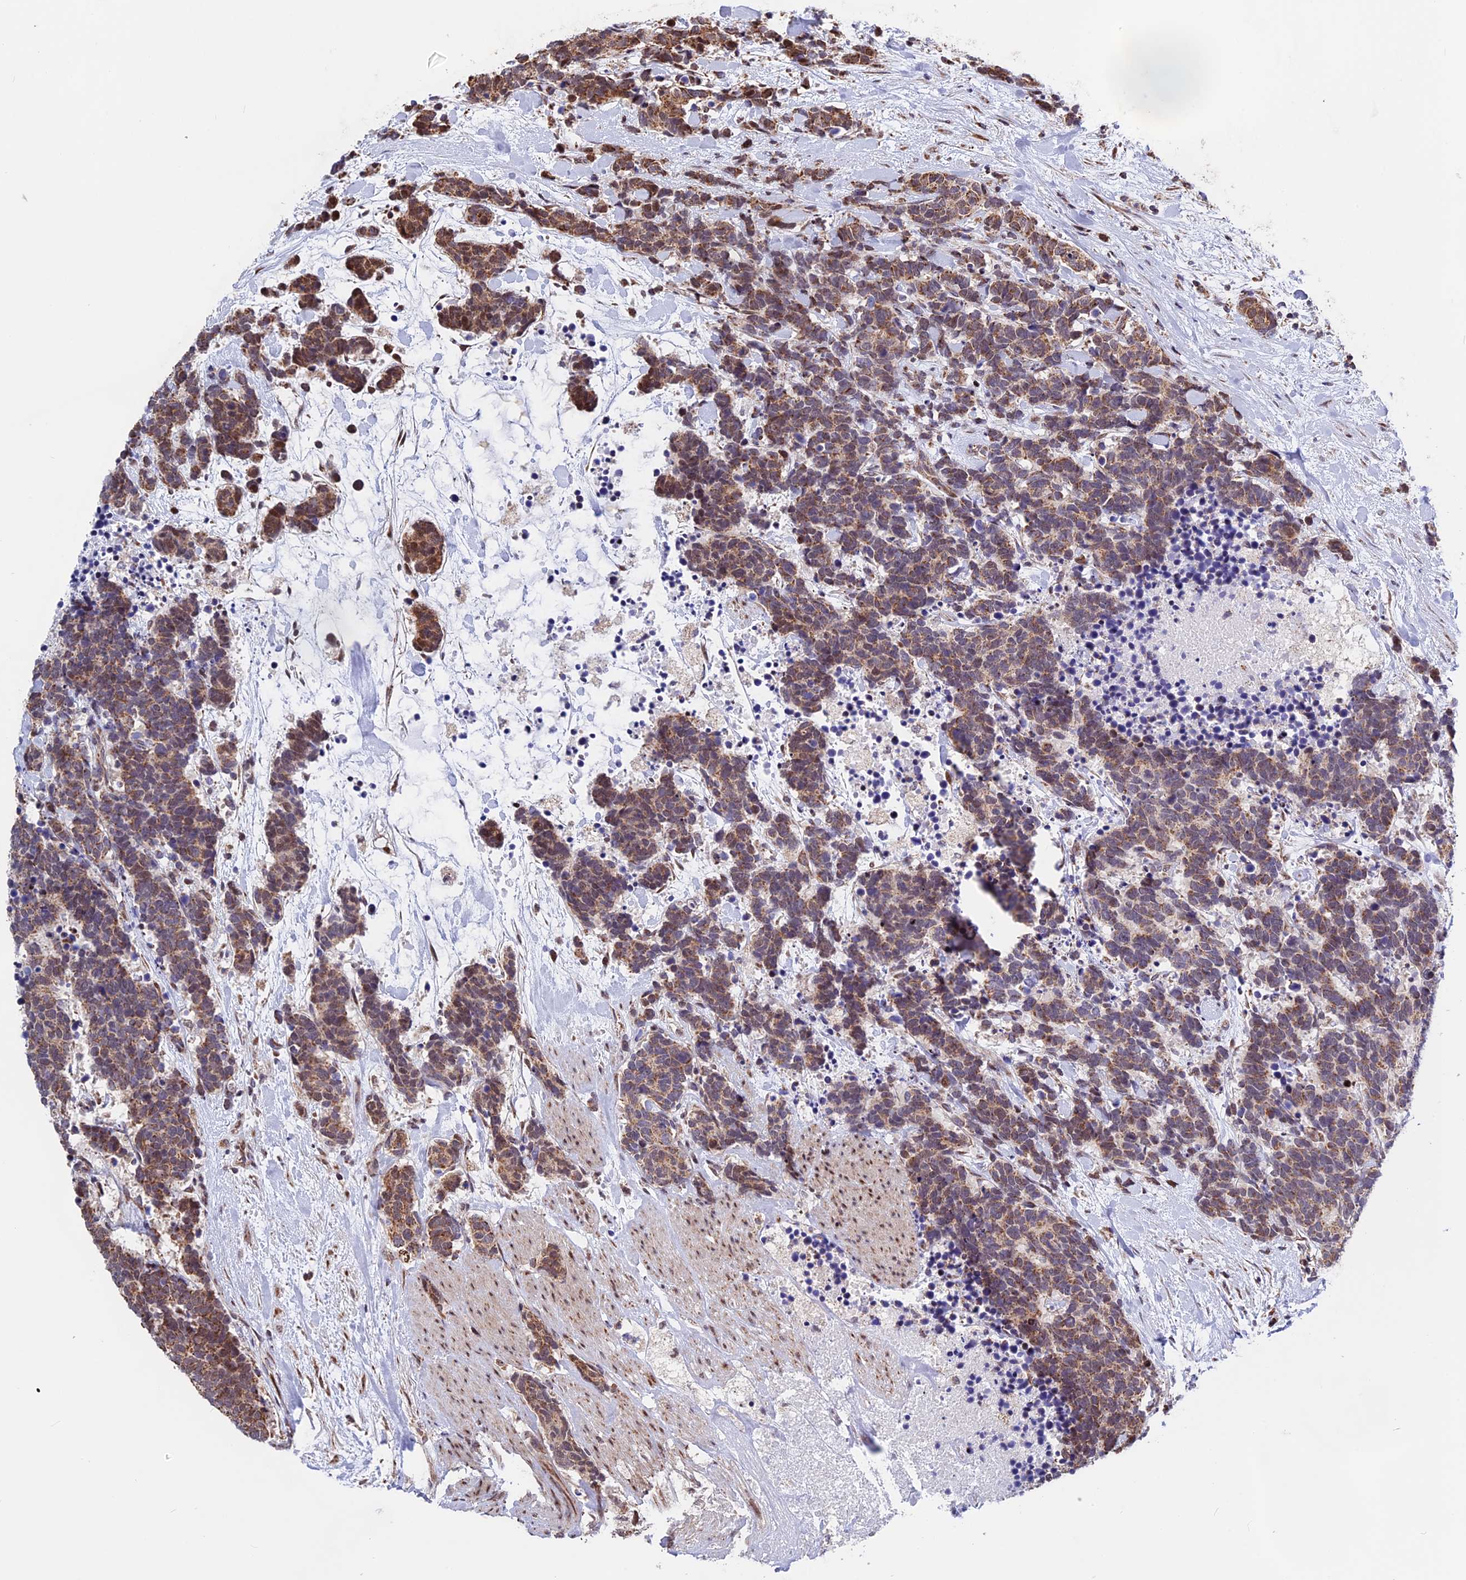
{"staining": {"intensity": "moderate", "quantity": ">75%", "location": "cytoplasmic/membranous"}, "tissue": "carcinoid", "cell_type": "Tumor cells", "image_type": "cancer", "snomed": [{"axis": "morphology", "description": "Carcinoma, NOS"}, {"axis": "morphology", "description": "Carcinoid, malignant, NOS"}, {"axis": "topography", "description": "Prostate"}], "caption": "DAB immunohistochemical staining of human carcinoid displays moderate cytoplasmic/membranous protein expression in approximately >75% of tumor cells. (DAB = brown stain, brightfield microscopy at high magnification).", "gene": "FAM174C", "patient": {"sex": "male", "age": 57}}